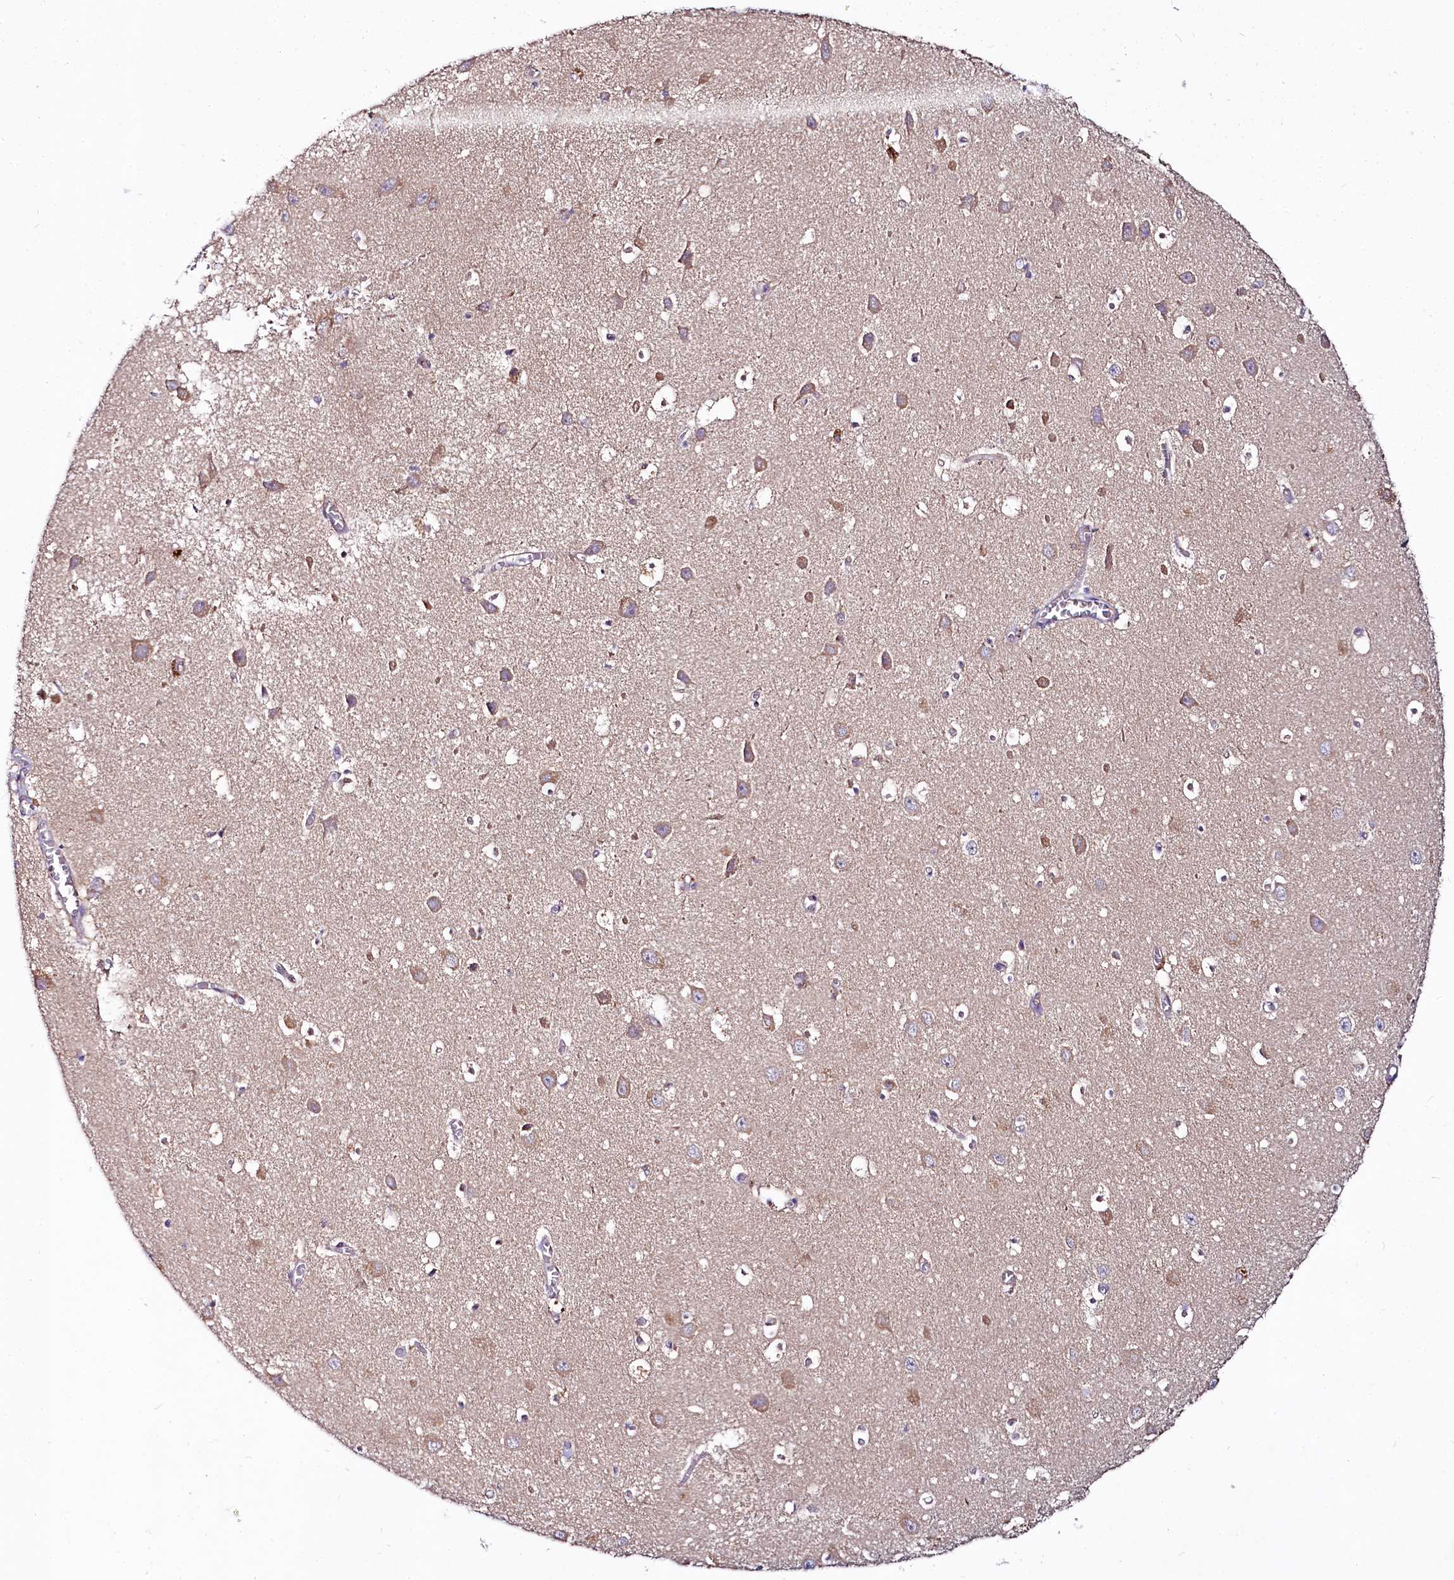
{"staining": {"intensity": "negative", "quantity": "none", "location": "none"}, "tissue": "hippocampus", "cell_type": "Glial cells", "image_type": "normal", "snomed": [{"axis": "morphology", "description": "Normal tissue, NOS"}, {"axis": "topography", "description": "Hippocampus"}], "caption": "The micrograph exhibits no staining of glial cells in normal hippocampus.", "gene": "QARS1", "patient": {"sex": "female", "age": 64}}